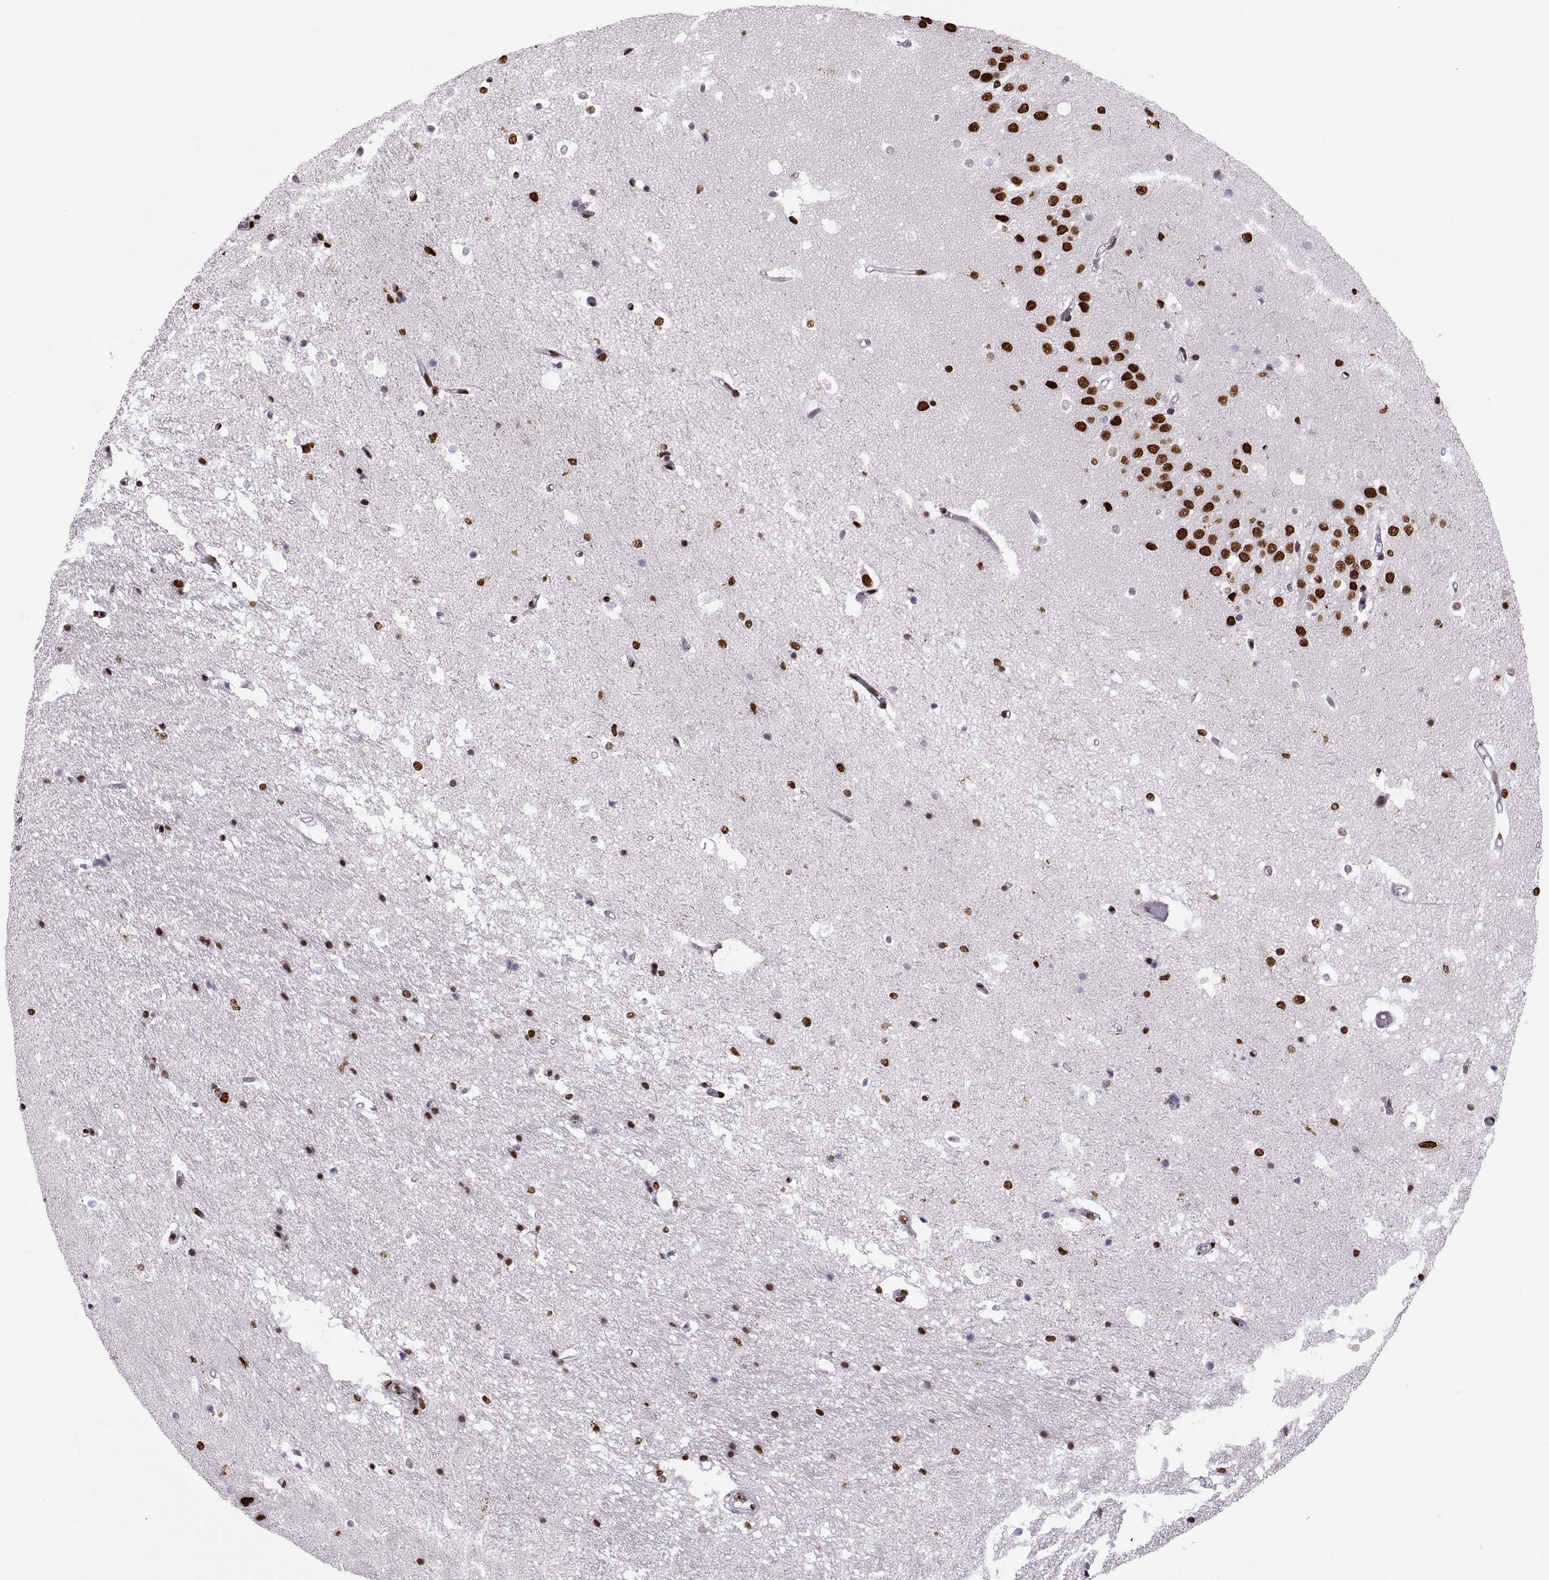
{"staining": {"intensity": "strong", "quantity": "25%-75%", "location": "nuclear"}, "tissue": "hippocampus", "cell_type": "Glial cells", "image_type": "normal", "snomed": [{"axis": "morphology", "description": "Normal tissue, NOS"}, {"axis": "topography", "description": "Hippocampus"}], "caption": "The immunohistochemical stain labels strong nuclear expression in glial cells of unremarkable hippocampus.", "gene": "SNAI1", "patient": {"sex": "male", "age": 44}}